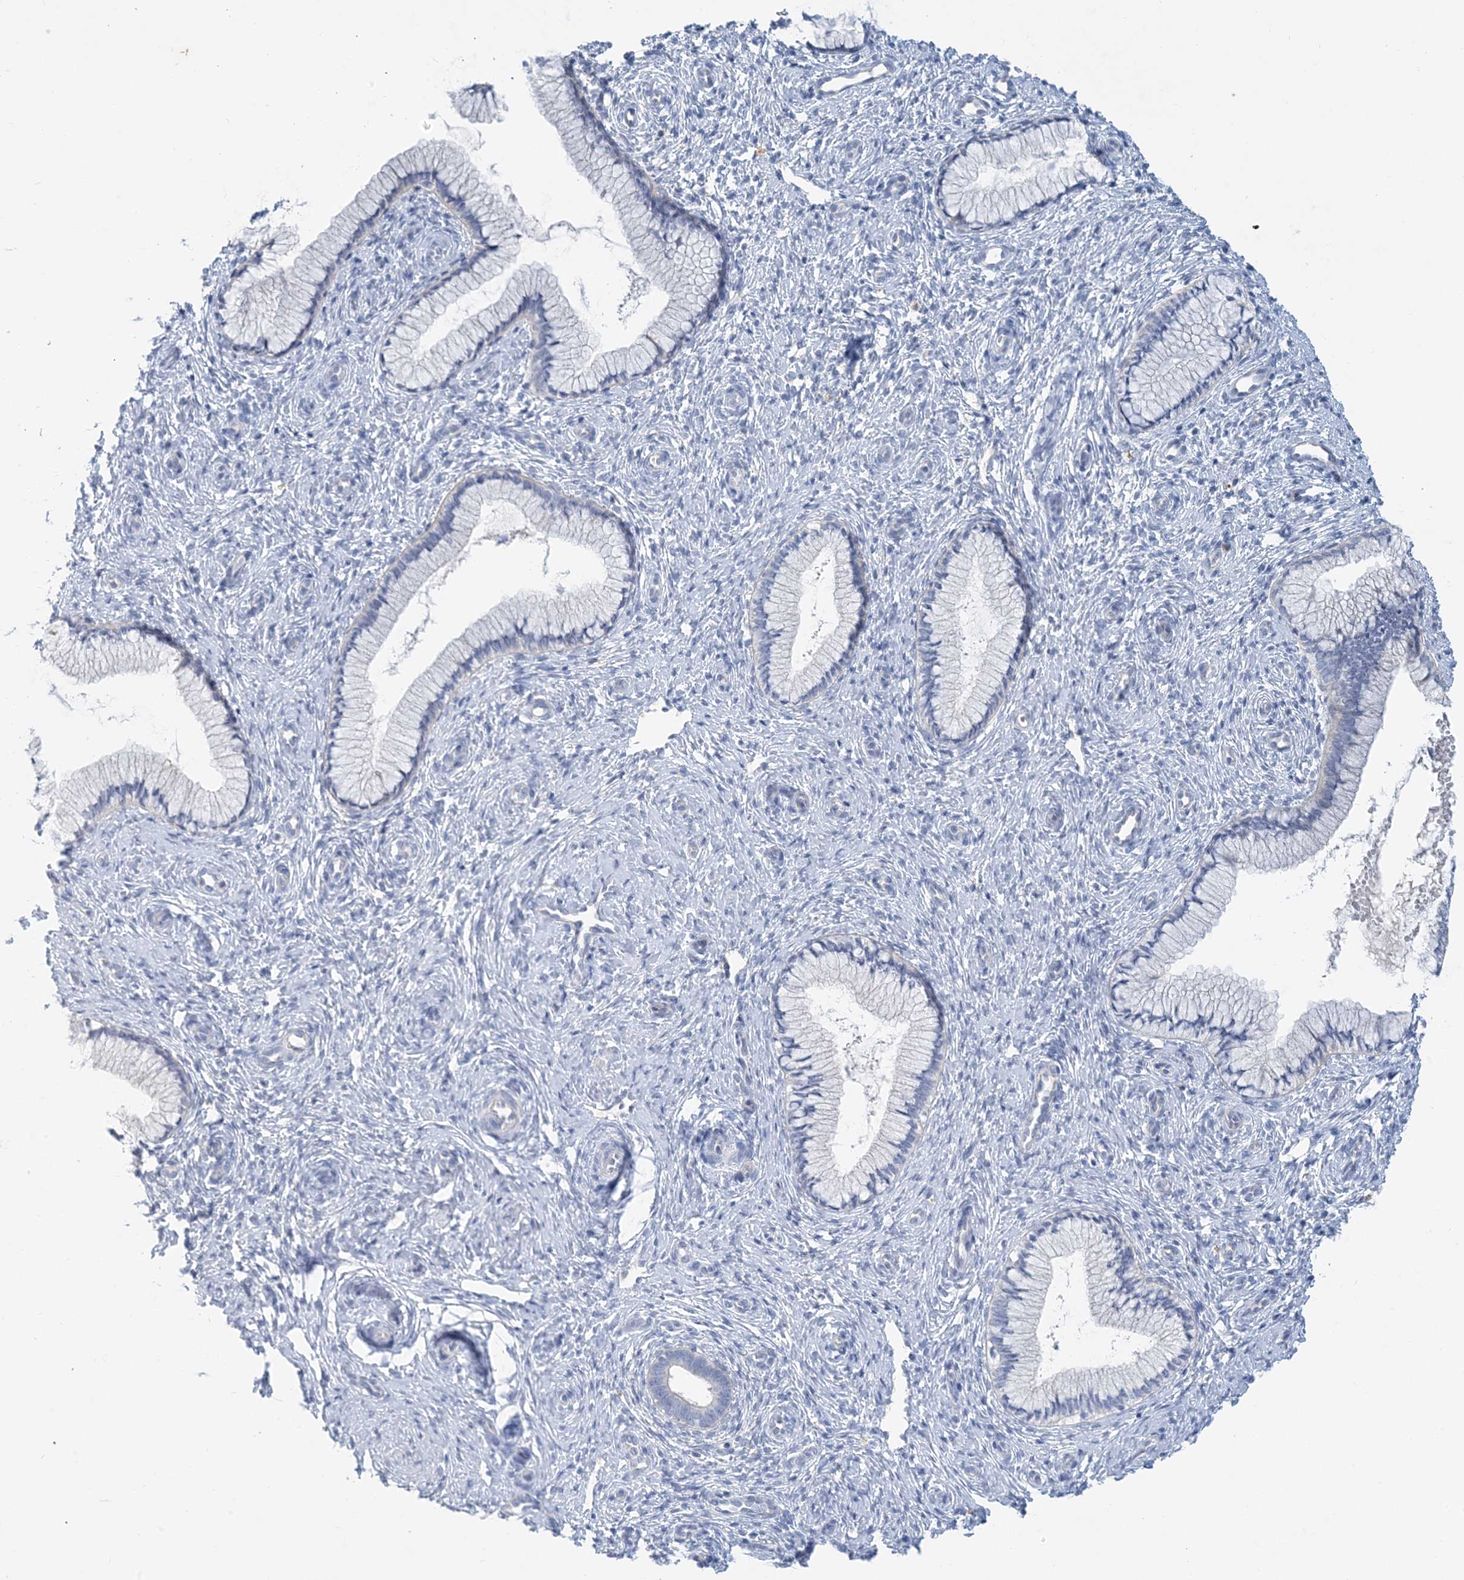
{"staining": {"intensity": "negative", "quantity": "none", "location": "none"}, "tissue": "cervix", "cell_type": "Glandular cells", "image_type": "normal", "snomed": [{"axis": "morphology", "description": "Normal tissue, NOS"}, {"axis": "topography", "description": "Cervix"}], "caption": "The photomicrograph shows no significant positivity in glandular cells of cervix. Brightfield microscopy of immunohistochemistry (IHC) stained with DAB (brown) and hematoxylin (blue), captured at high magnification.", "gene": "ZCCHC12", "patient": {"sex": "female", "age": 27}}